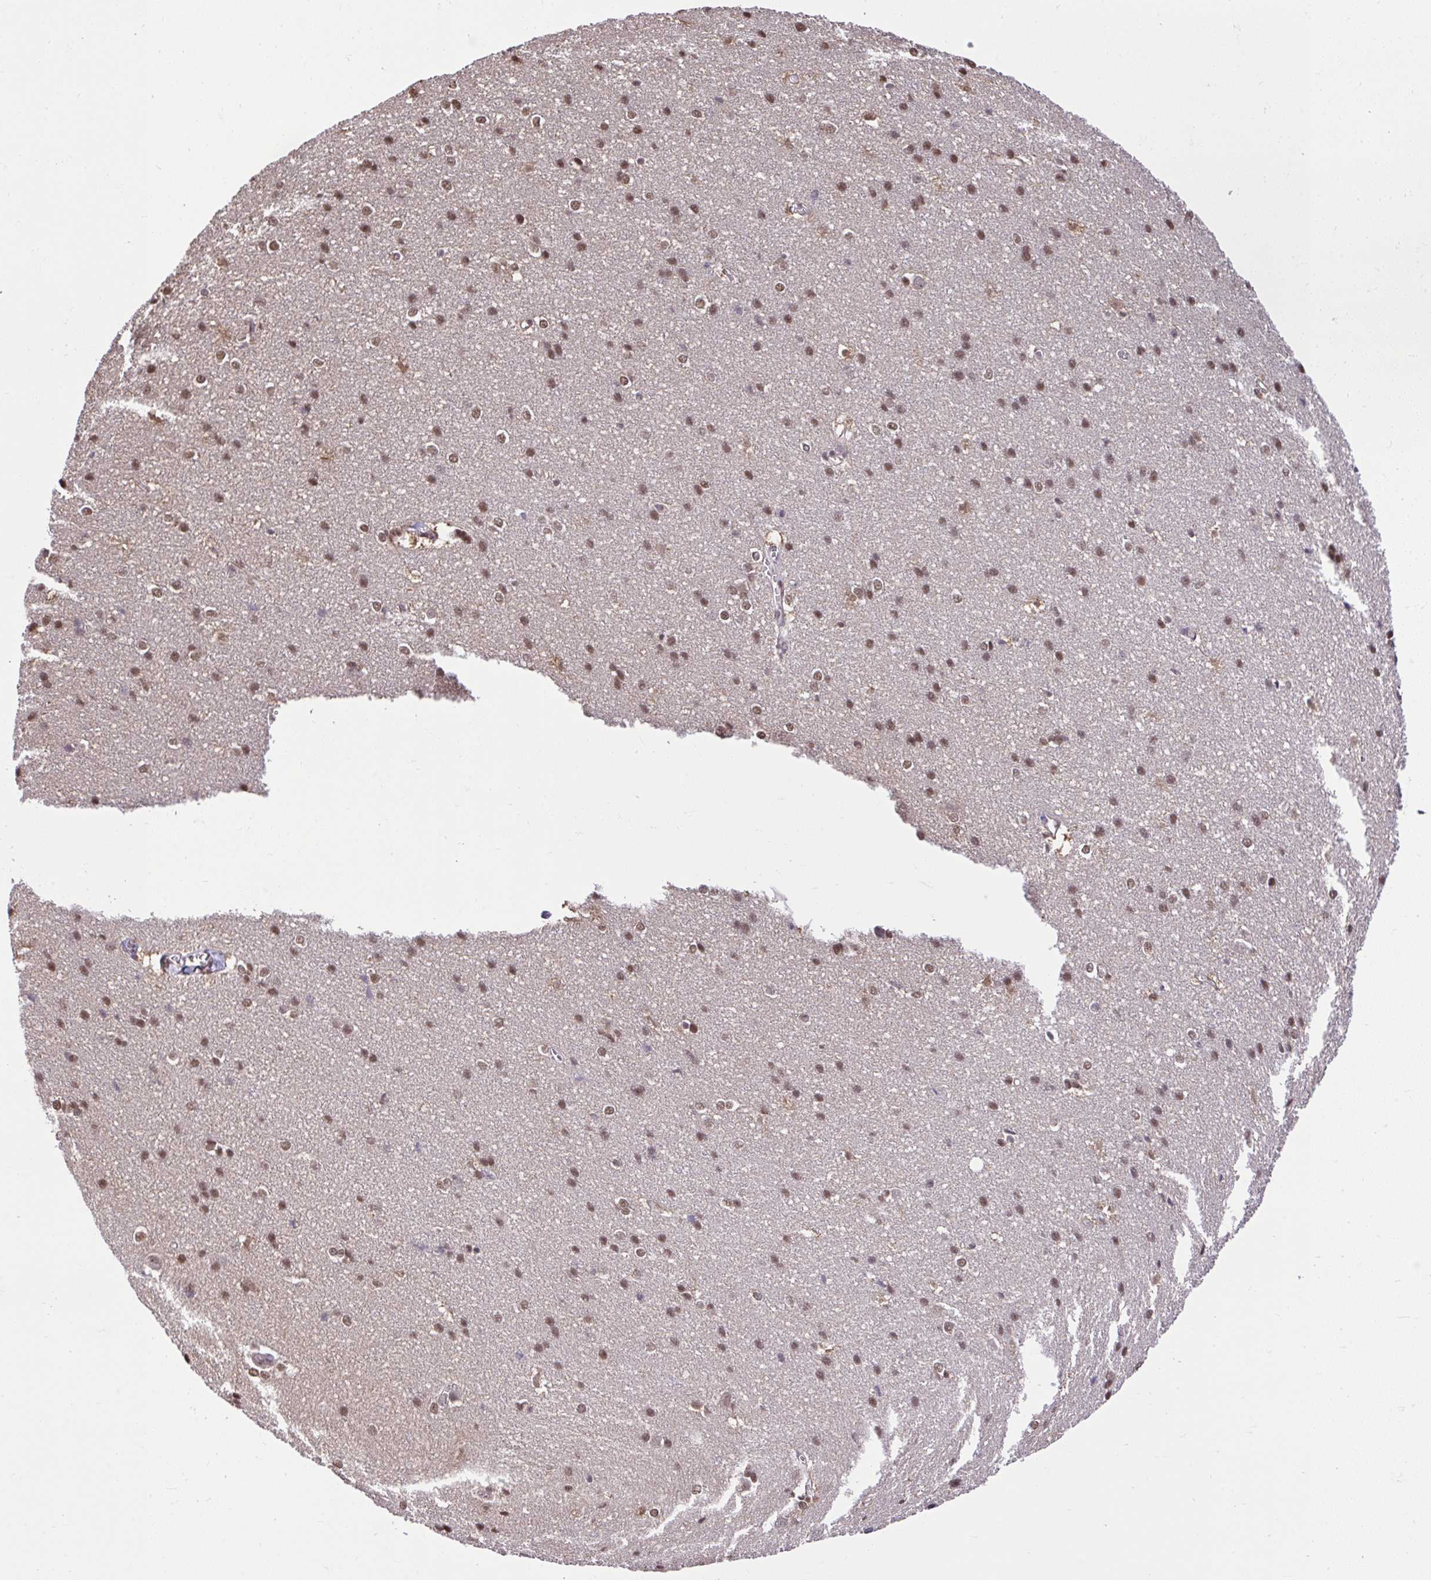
{"staining": {"intensity": "weak", "quantity": "25%-75%", "location": "cytoplasmic/membranous,nuclear"}, "tissue": "cerebral cortex", "cell_type": "Endothelial cells", "image_type": "normal", "snomed": [{"axis": "morphology", "description": "Normal tissue, NOS"}, {"axis": "topography", "description": "Cerebral cortex"}], "caption": "Weak cytoplasmic/membranous,nuclear positivity is present in about 25%-75% of endothelial cells in unremarkable cerebral cortex.", "gene": "GLIS3", "patient": {"sex": "male", "age": 37}}